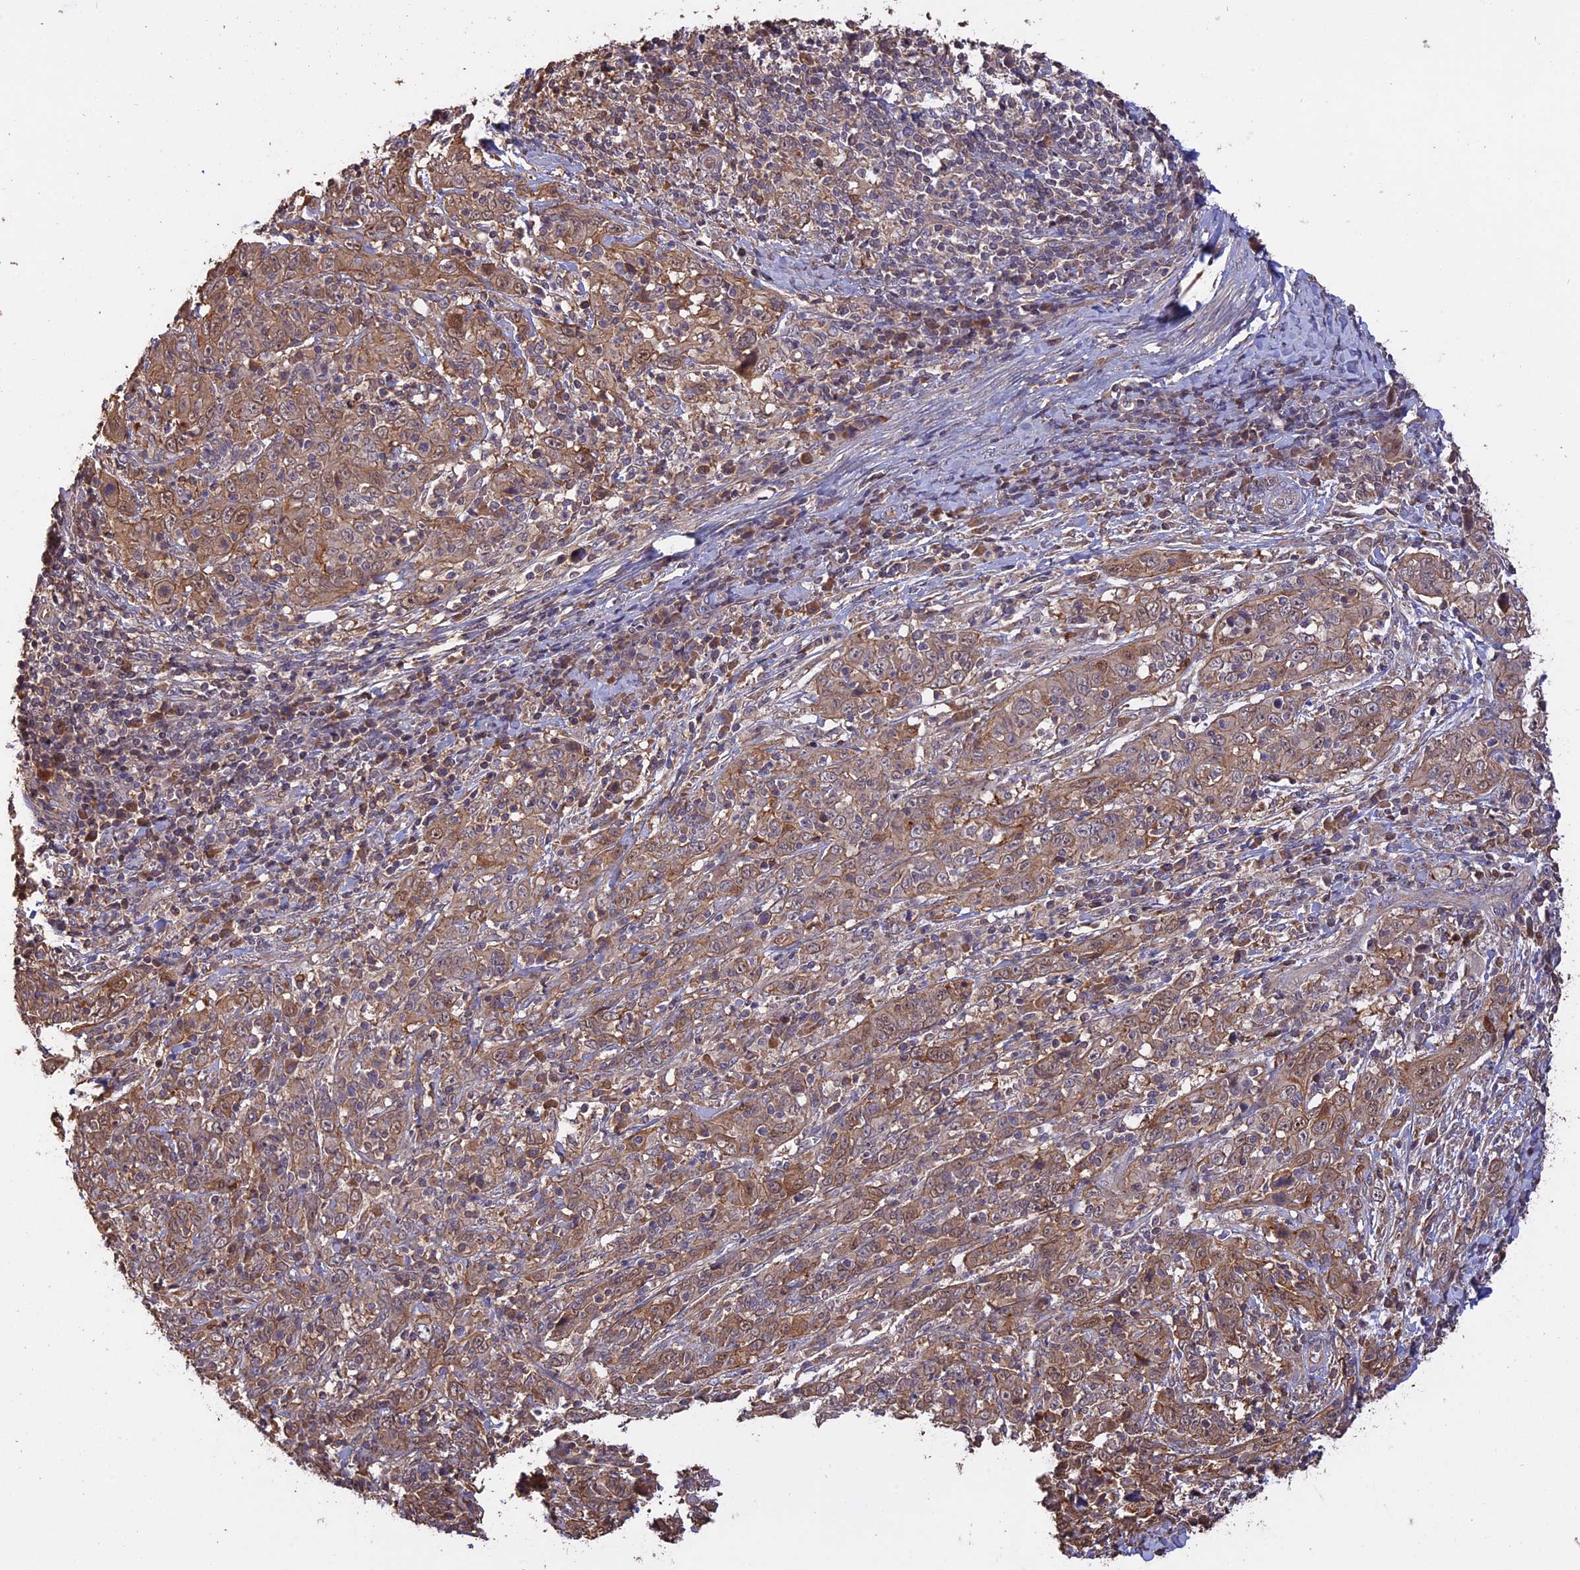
{"staining": {"intensity": "weak", "quantity": ">75%", "location": "cytoplasmic/membranous,nuclear"}, "tissue": "cervical cancer", "cell_type": "Tumor cells", "image_type": "cancer", "snomed": [{"axis": "morphology", "description": "Squamous cell carcinoma, NOS"}, {"axis": "topography", "description": "Cervix"}], "caption": "Cervical cancer was stained to show a protein in brown. There is low levels of weak cytoplasmic/membranous and nuclear staining in approximately >75% of tumor cells.", "gene": "RASAL1", "patient": {"sex": "female", "age": 46}}